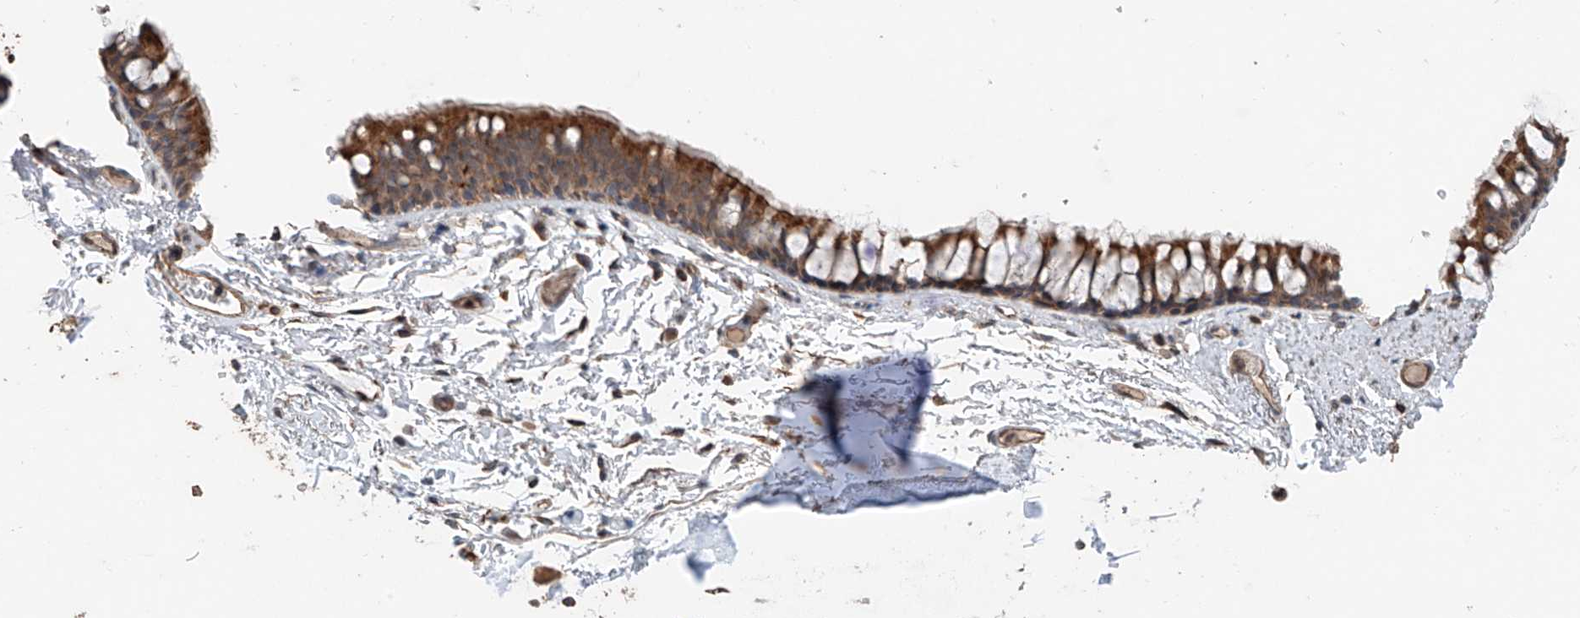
{"staining": {"intensity": "moderate", "quantity": ">75%", "location": "cytoplasmic/membranous"}, "tissue": "bronchus", "cell_type": "Respiratory epithelial cells", "image_type": "normal", "snomed": [{"axis": "morphology", "description": "Normal tissue, NOS"}, {"axis": "topography", "description": "Cartilage tissue"}, {"axis": "topography", "description": "Bronchus"}], "caption": "Immunohistochemistry (IHC) photomicrograph of normal bronchus stained for a protein (brown), which displays medium levels of moderate cytoplasmic/membranous staining in approximately >75% of respiratory epithelial cells.", "gene": "AP4B1", "patient": {"sex": "female", "age": 73}}